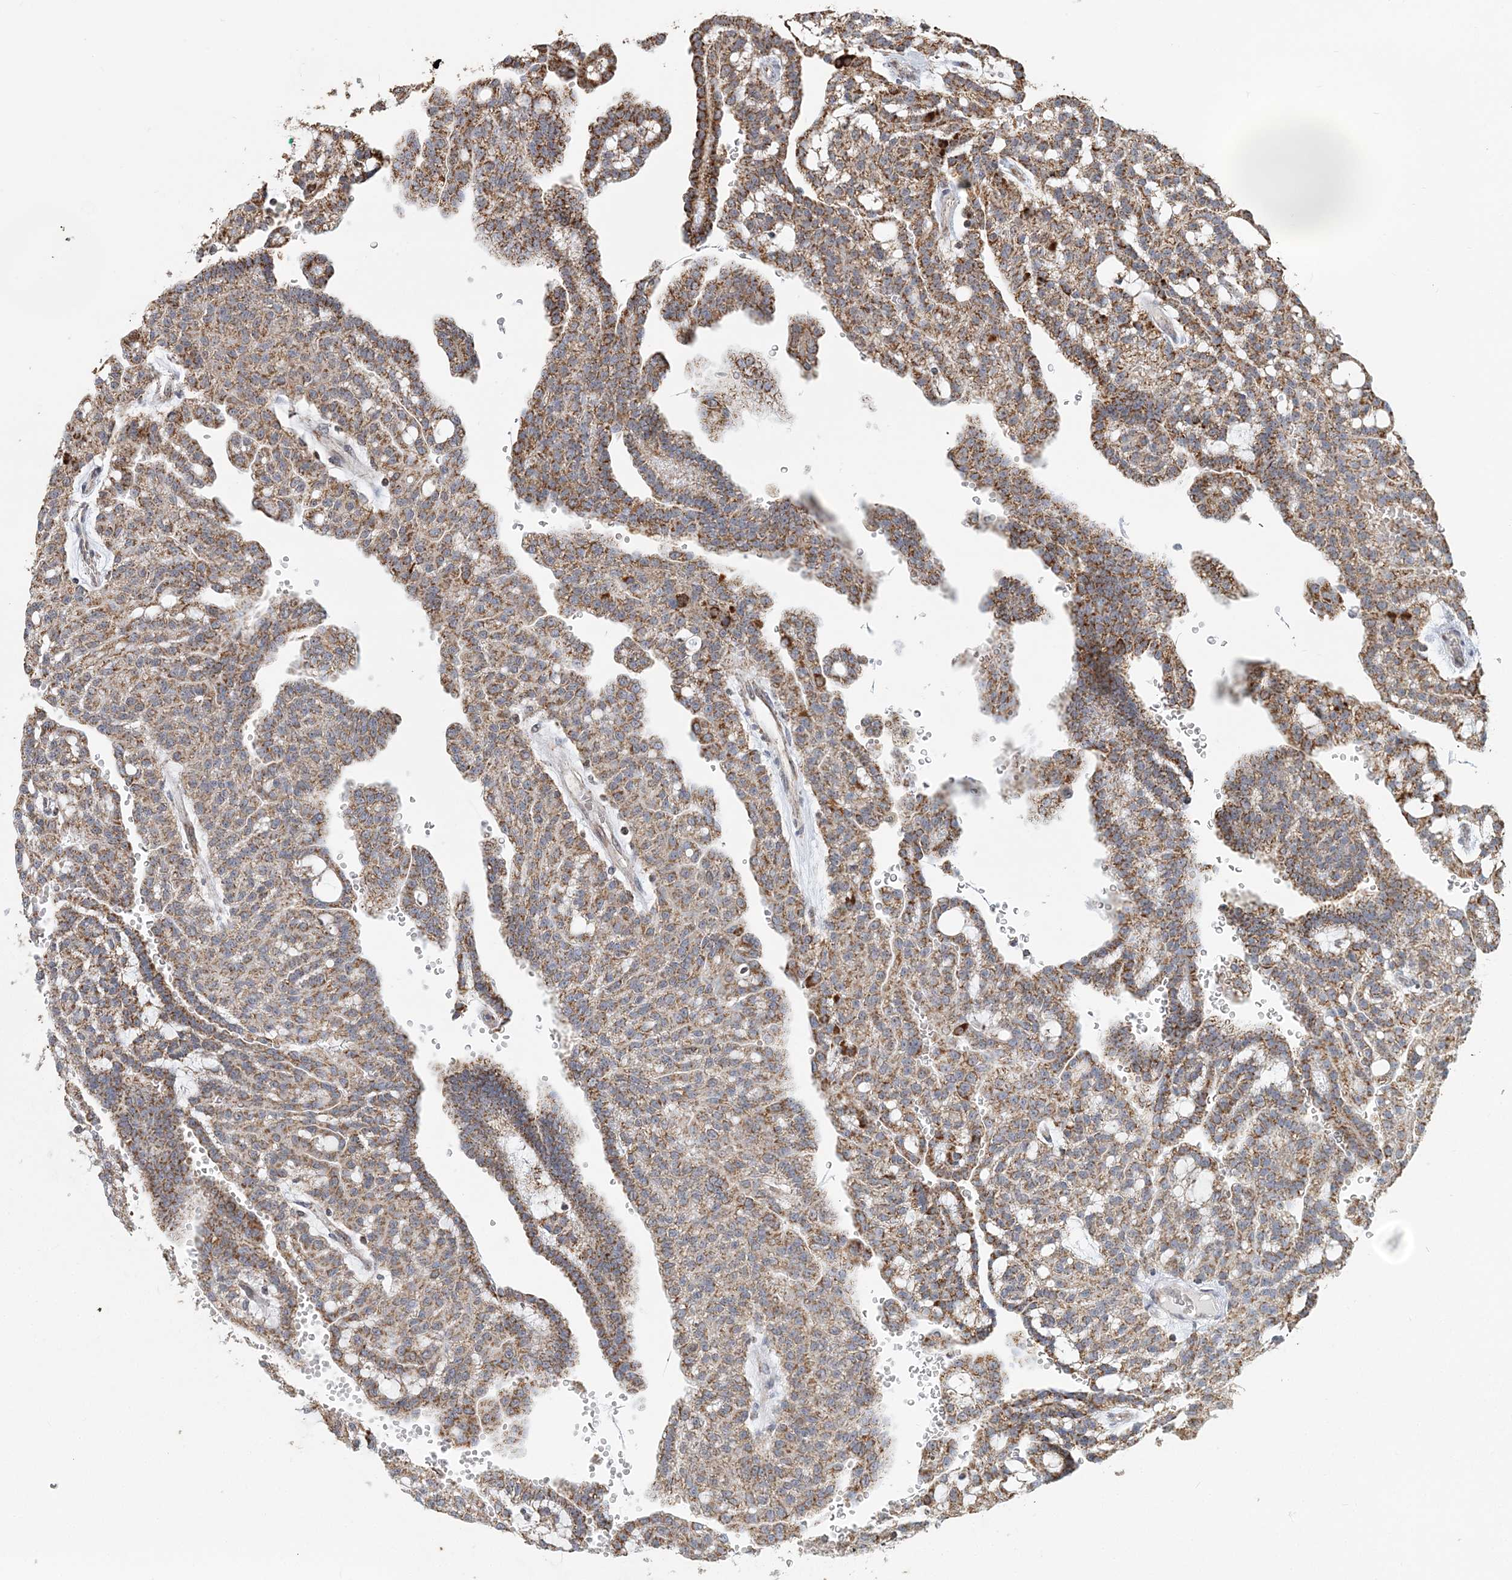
{"staining": {"intensity": "moderate", "quantity": ">75%", "location": "cytoplasmic/membranous"}, "tissue": "renal cancer", "cell_type": "Tumor cells", "image_type": "cancer", "snomed": [{"axis": "morphology", "description": "Adenocarcinoma, NOS"}, {"axis": "topography", "description": "Kidney"}], "caption": "Renal adenocarcinoma stained with a protein marker shows moderate staining in tumor cells.", "gene": "SUCLG1", "patient": {"sex": "male", "age": 63}}